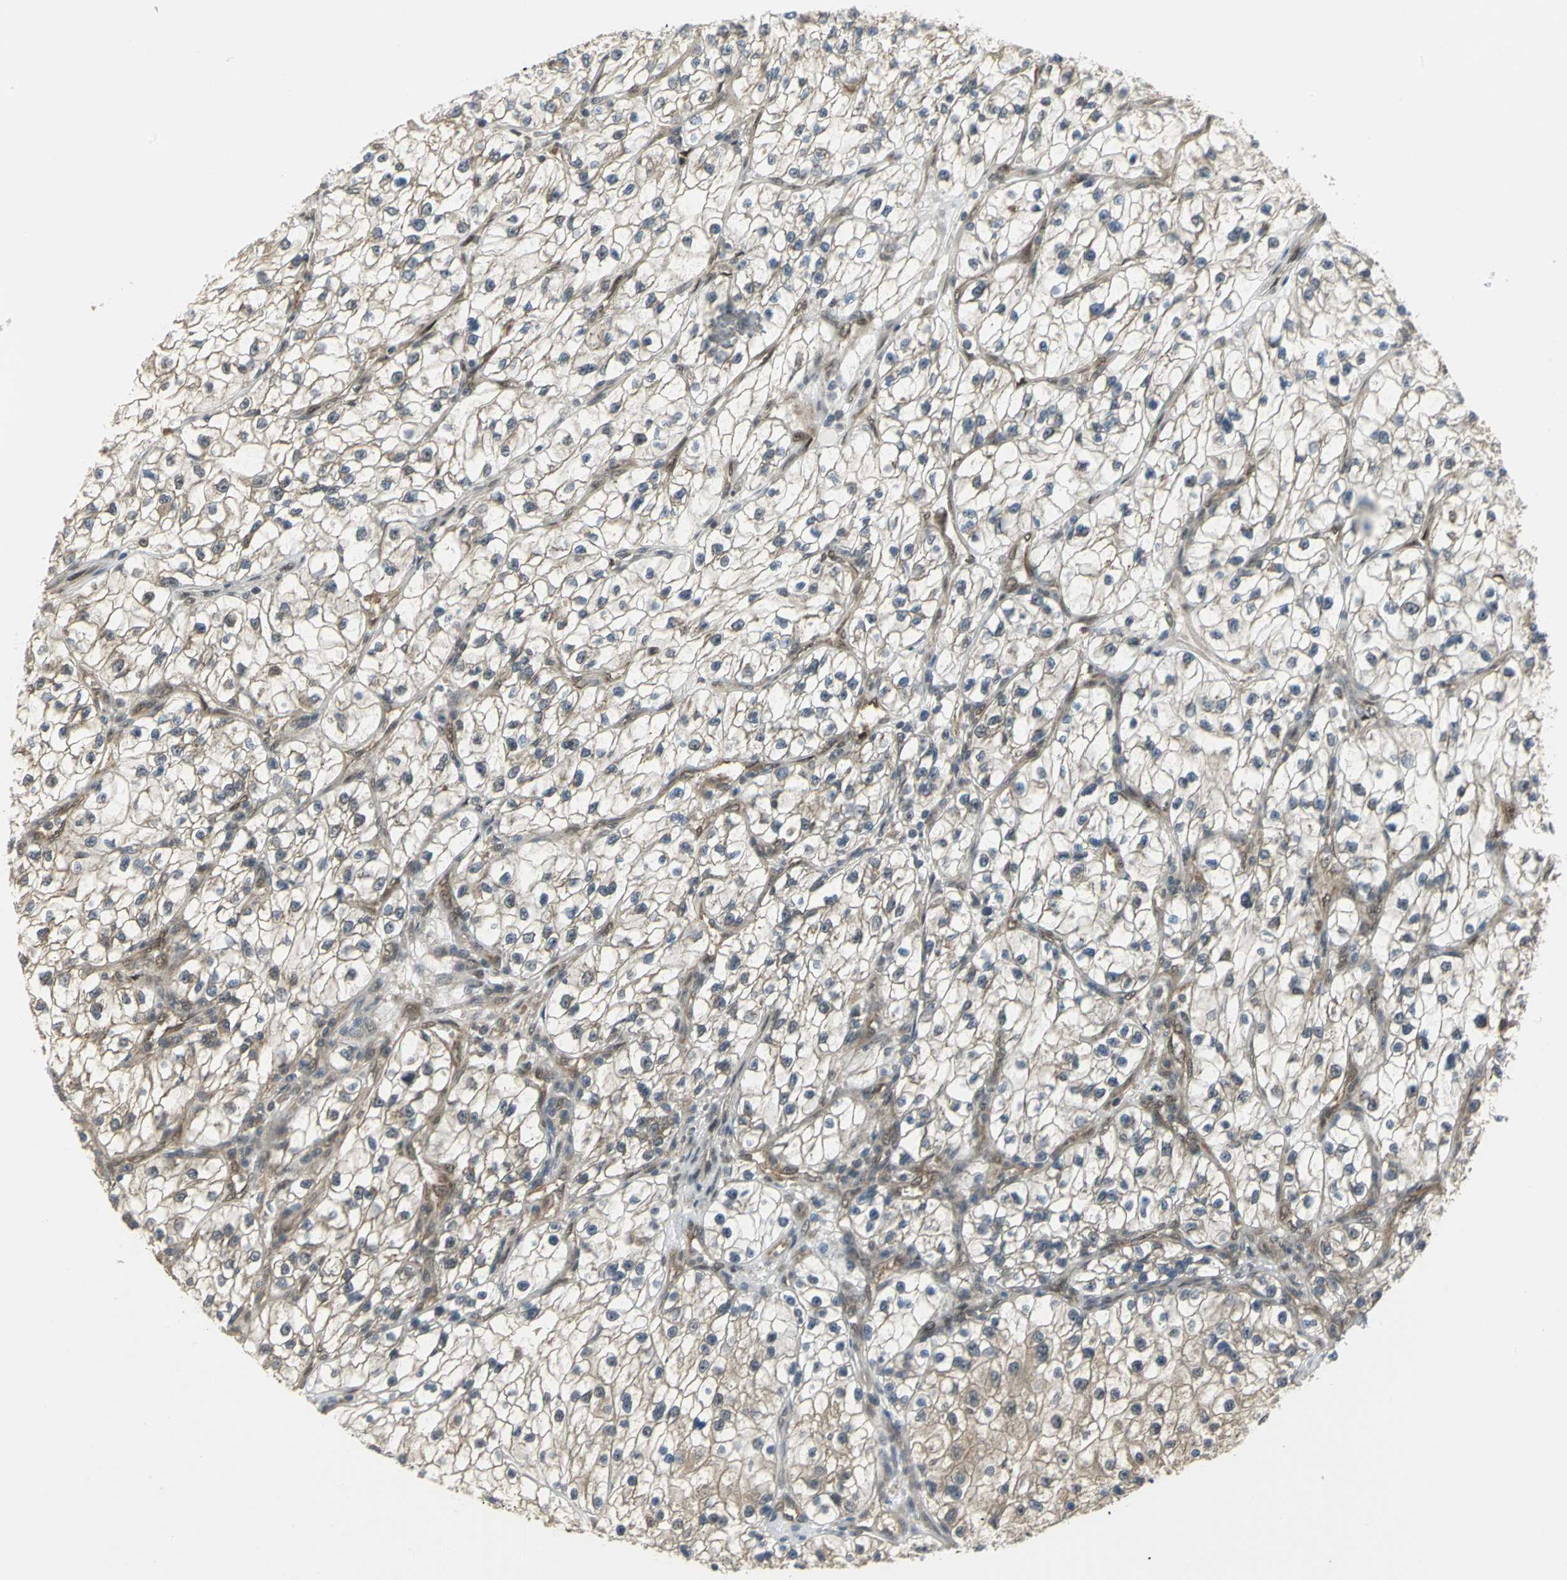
{"staining": {"intensity": "weak", "quantity": "25%-75%", "location": "cytoplasmic/membranous"}, "tissue": "renal cancer", "cell_type": "Tumor cells", "image_type": "cancer", "snomed": [{"axis": "morphology", "description": "Adenocarcinoma, NOS"}, {"axis": "topography", "description": "Kidney"}], "caption": "Protein expression analysis of human renal cancer (adenocarcinoma) reveals weak cytoplasmic/membranous positivity in approximately 25%-75% of tumor cells.", "gene": "PSMC4", "patient": {"sex": "female", "age": 57}}